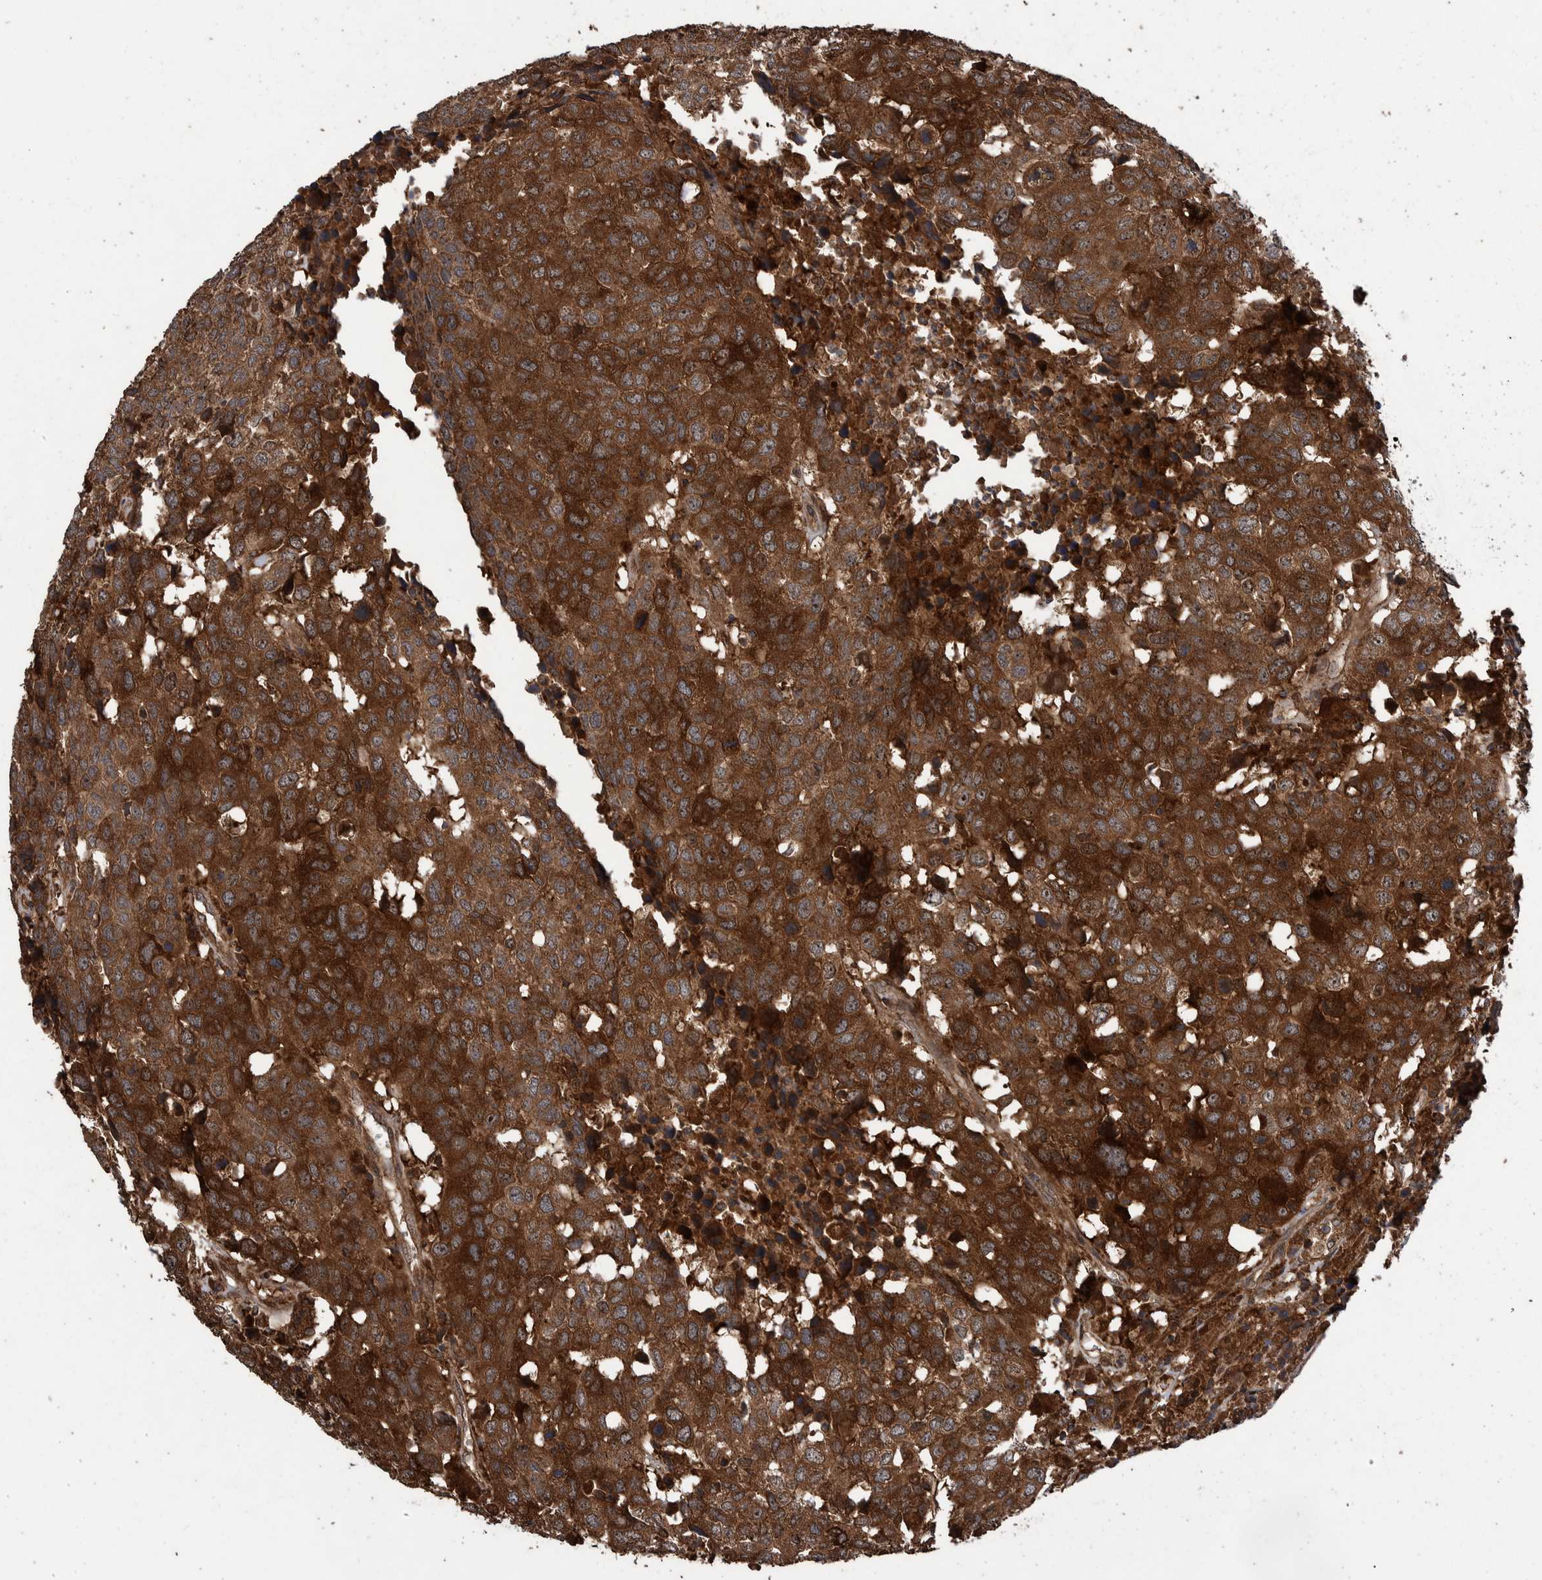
{"staining": {"intensity": "strong", "quantity": ">75%", "location": "cytoplasmic/membranous"}, "tissue": "head and neck cancer", "cell_type": "Tumor cells", "image_type": "cancer", "snomed": [{"axis": "morphology", "description": "Squamous cell carcinoma, NOS"}, {"axis": "topography", "description": "Head-Neck"}], "caption": "This is an image of immunohistochemistry (IHC) staining of head and neck cancer, which shows strong expression in the cytoplasmic/membranous of tumor cells.", "gene": "TRIM16", "patient": {"sex": "male", "age": 66}}